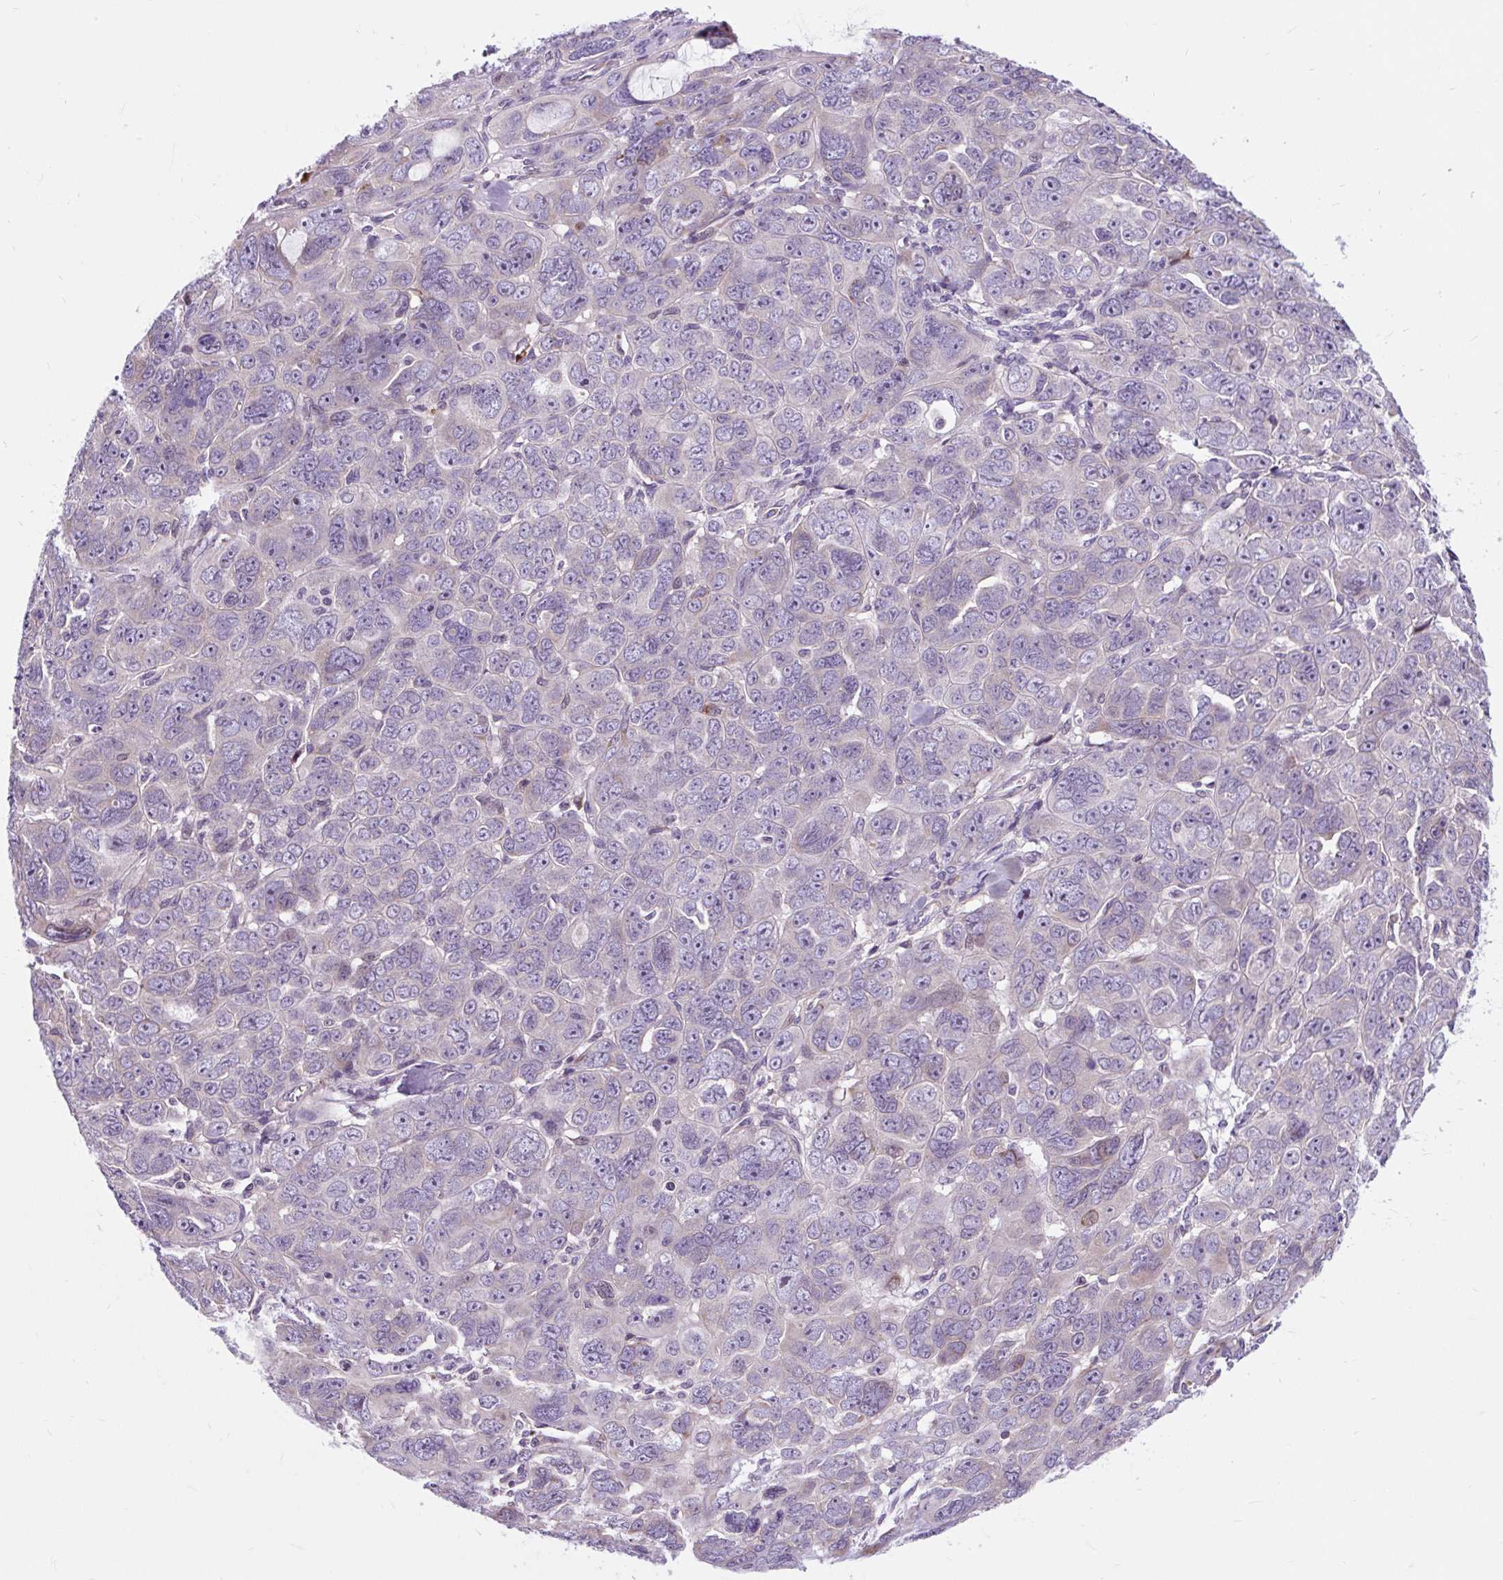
{"staining": {"intensity": "negative", "quantity": "none", "location": "none"}, "tissue": "ovarian cancer", "cell_type": "Tumor cells", "image_type": "cancer", "snomed": [{"axis": "morphology", "description": "Cystadenocarcinoma, serous, NOS"}, {"axis": "topography", "description": "Ovary"}], "caption": "The micrograph demonstrates no staining of tumor cells in ovarian cancer.", "gene": "CISD3", "patient": {"sex": "female", "age": 63}}